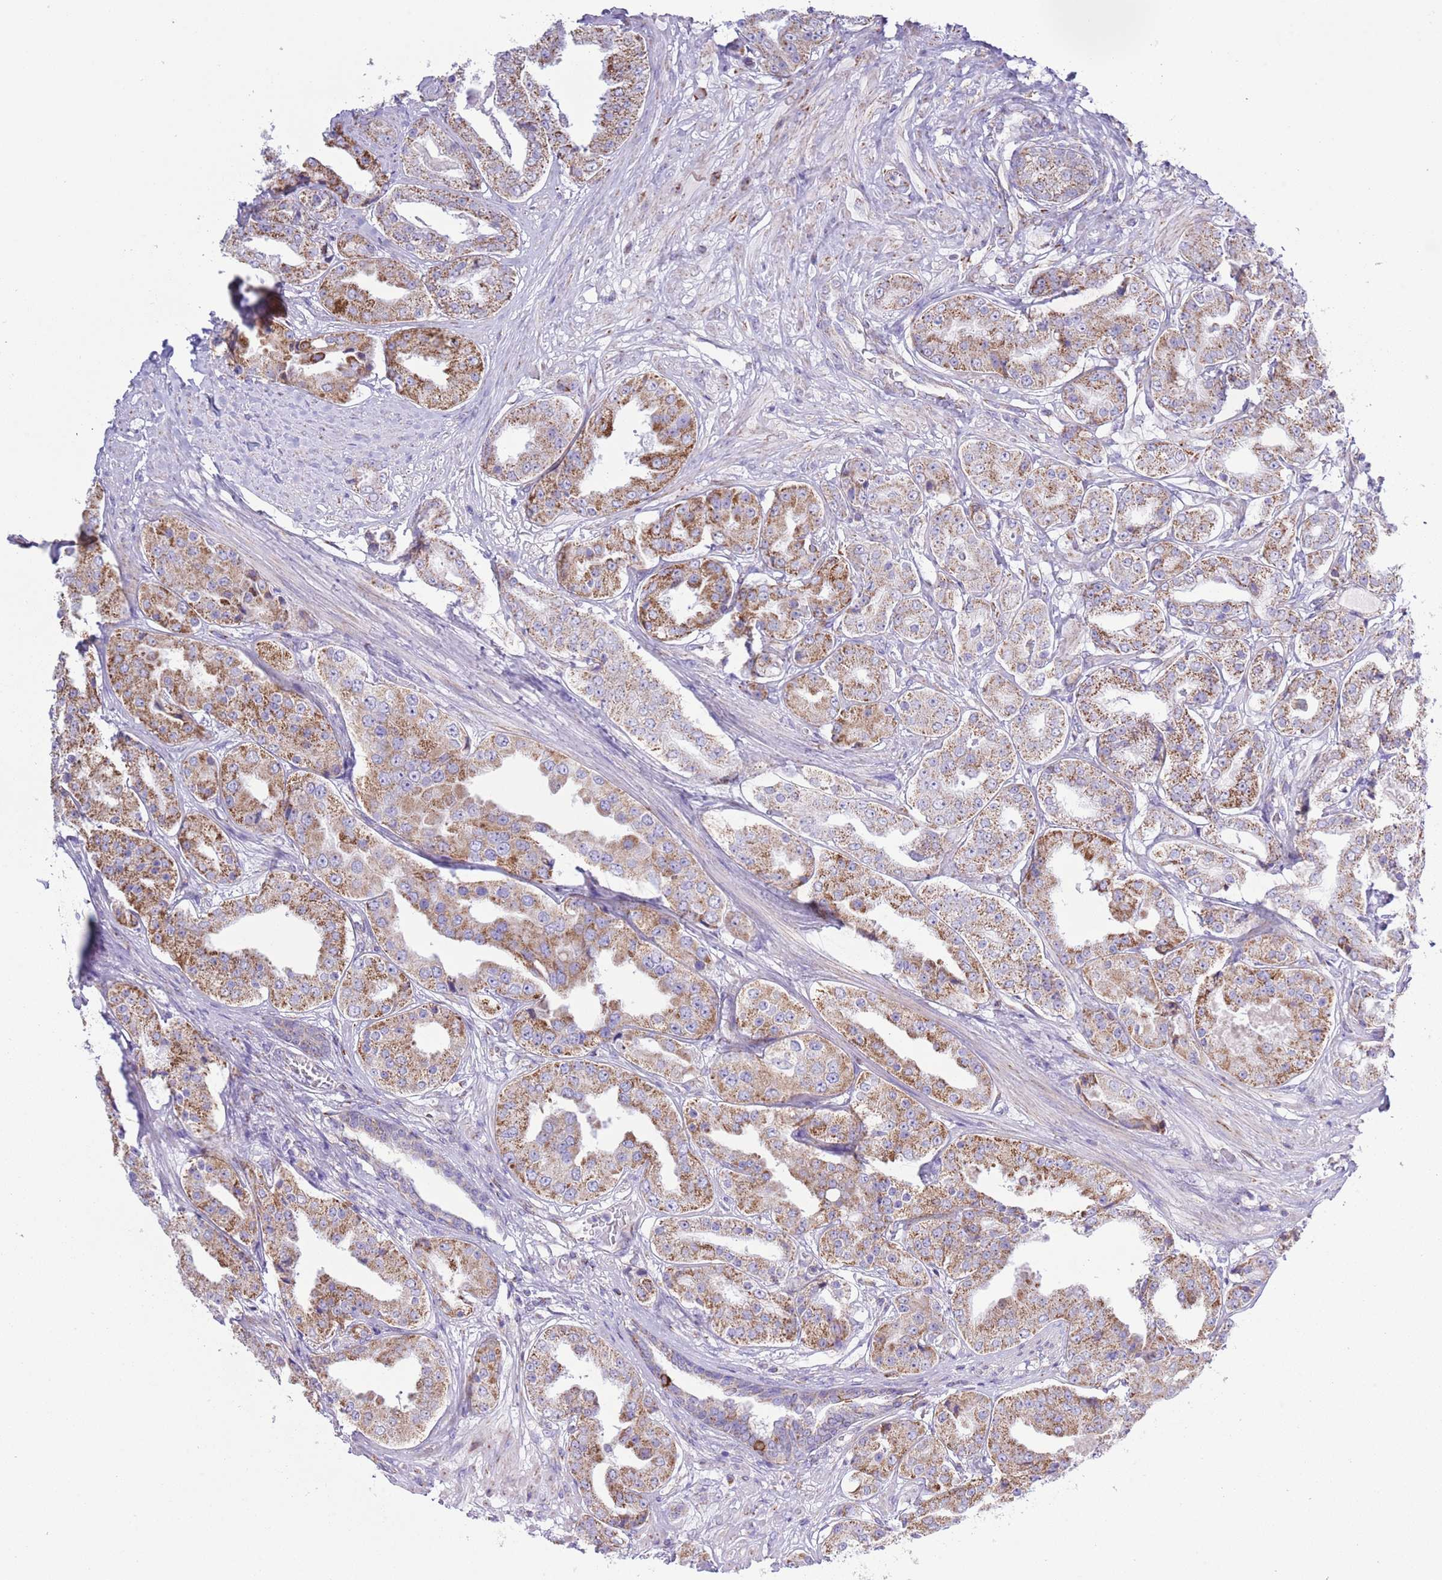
{"staining": {"intensity": "moderate", "quantity": ">75%", "location": "cytoplasmic/membranous"}, "tissue": "prostate cancer", "cell_type": "Tumor cells", "image_type": "cancer", "snomed": [{"axis": "morphology", "description": "Adenocarcinoma, High grade"}, {"axis": "topography", "description": "Prostate"}], "caption": "The photomicrograph displays immunohistochemical staining of prostate cancer. There is moderate cytoplasmic/membranous expression is seen in approximately >75% of tumor cells.", "gene": "ATP6V1B1", "patient": {"sex": "male", "age": 63}}